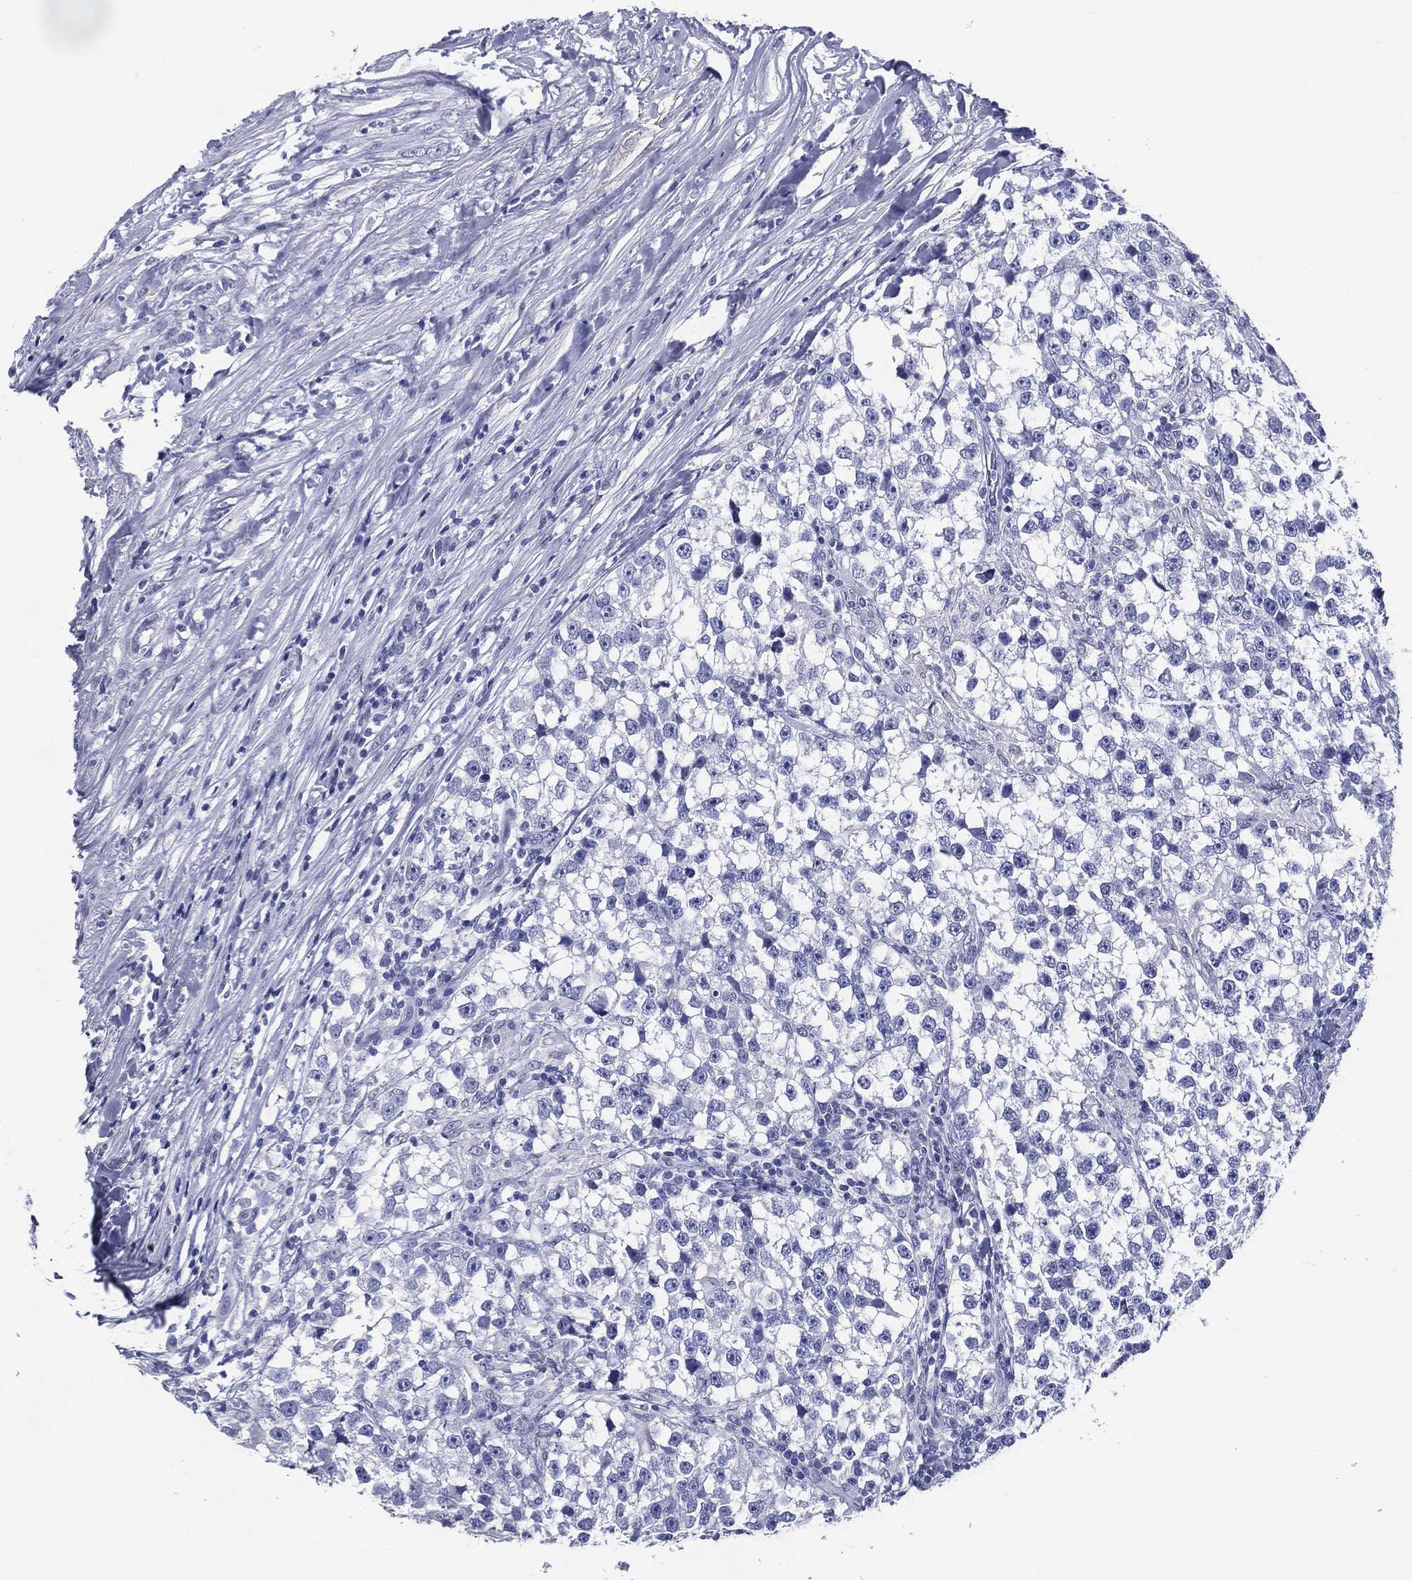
{"staining": {"intensity": "negative", "quantity": "none", "location": "none"}, "tissue": "testis cancer", "cell_type": "Tumor cells", "image_type": "cancer", "snomed": [{"axis": "morphology", "description": "Seminoma, NOS"}, {"axis": "topography", "description": "Testis"}], "caption": "Immunohistochemistry photomicrograph of neoplastic tissue: seminoma (testis) stained with DAB (3,3'-diaminobenzidine) demonstrates no significant protein expression in tumor cells.", "gene": "ACE2", "patient": {"sex": "male", "age": 46}}